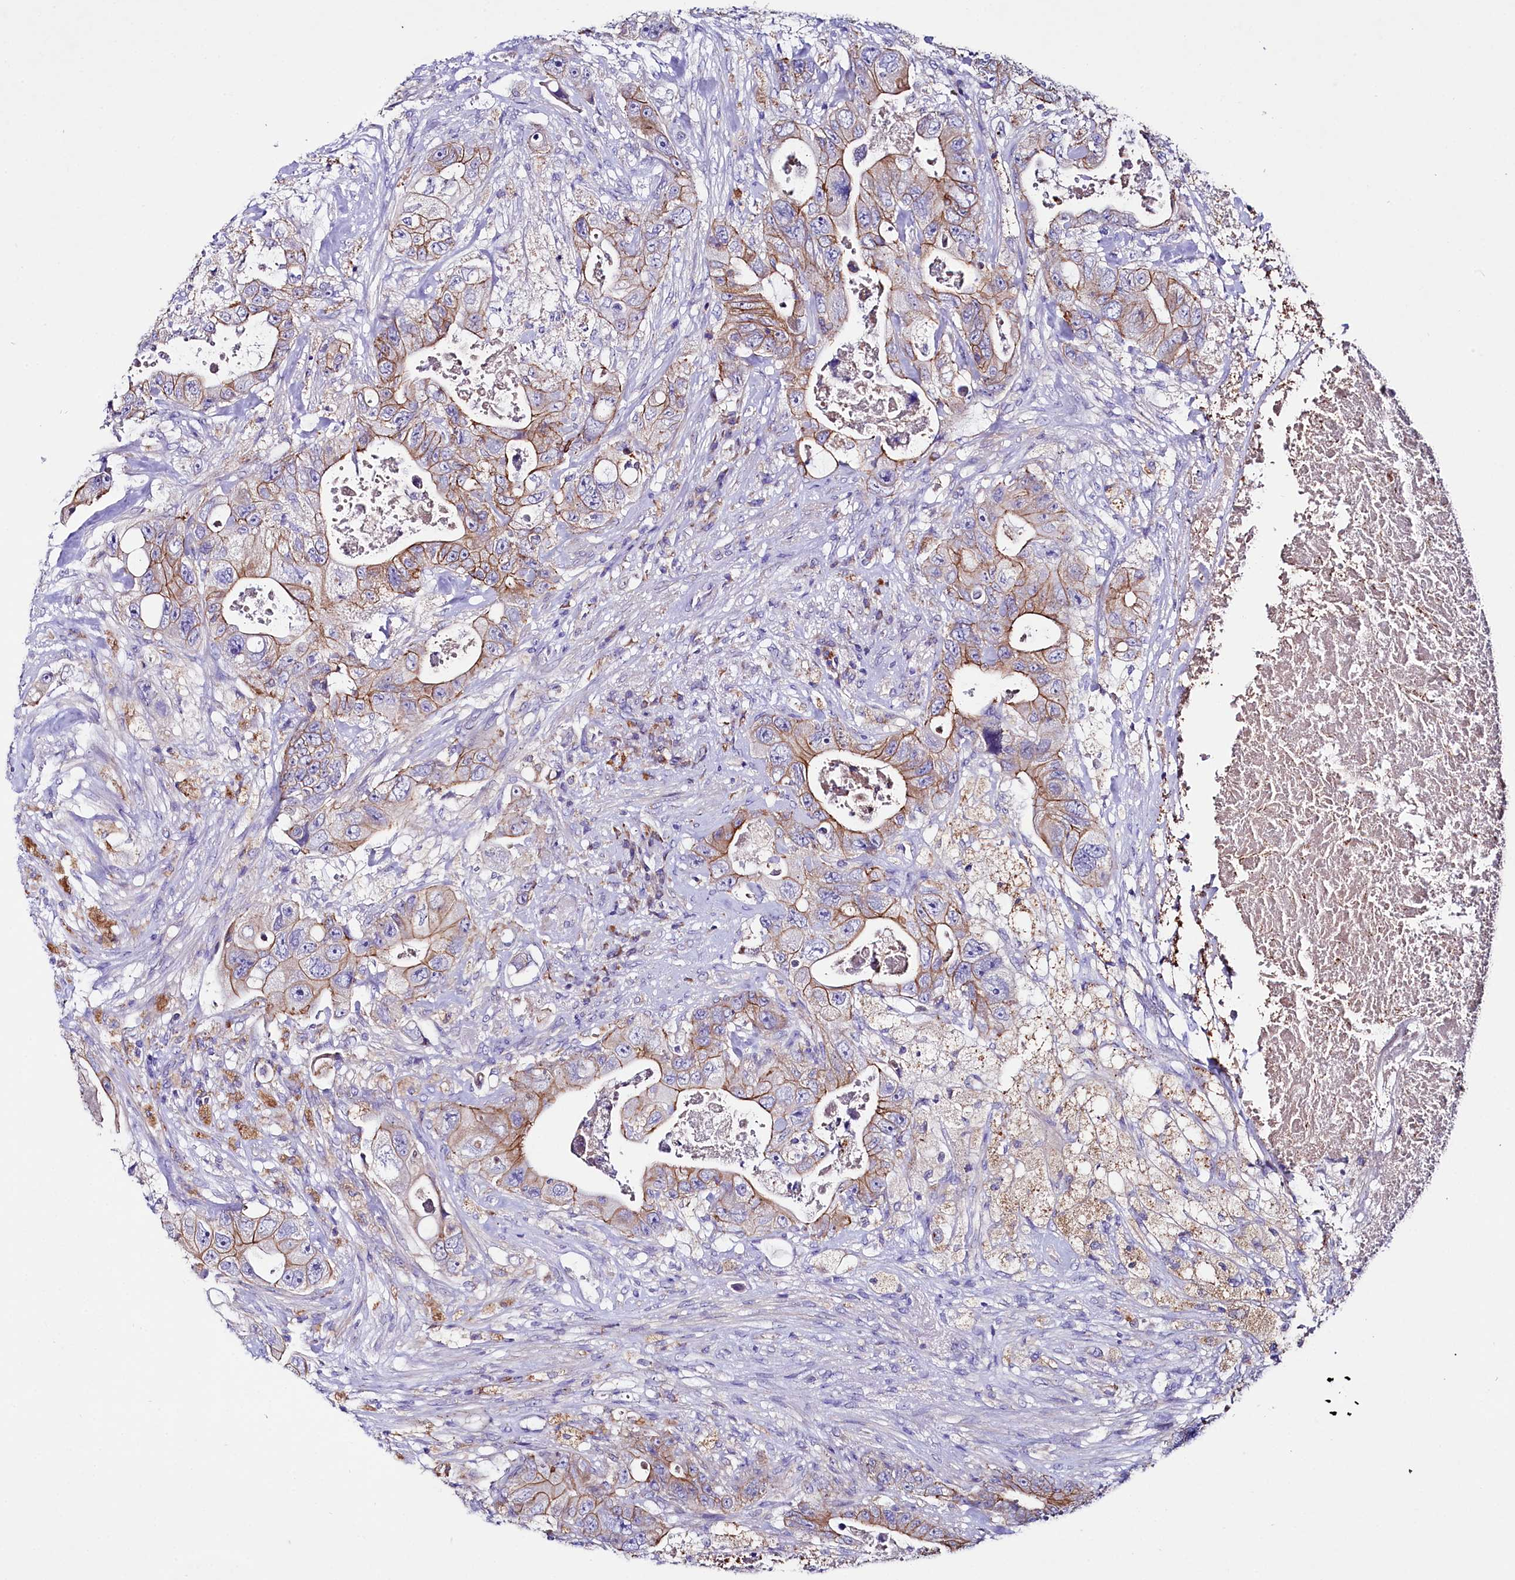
{"staining": {"intensity": "moderate", "quantity": ">75%", "location": "cytoplasmic/membranous"}, "tissue": "colorectal cancer", "cell_type": "Tumor cells", "image_type": "cancer", "snomed": [{"axis": "morphology", "description": "Adenocarcinoma, NOS"}, {"axis": "topography", "description": "Colon"}], "caption": "IHC (DAB (3,3'-diaminobenzidine)) staining of human colorectal cancer shows moderate cytoplasmic/membranous protein staining in approximately >75% of tumor cells. (DAB (3,3'-diaminobenzidine) IHC, brown staining for protein, blue staining for nuclei).", "gene": "SACM1L", "patient": {"sex": "female", "age": 46}}